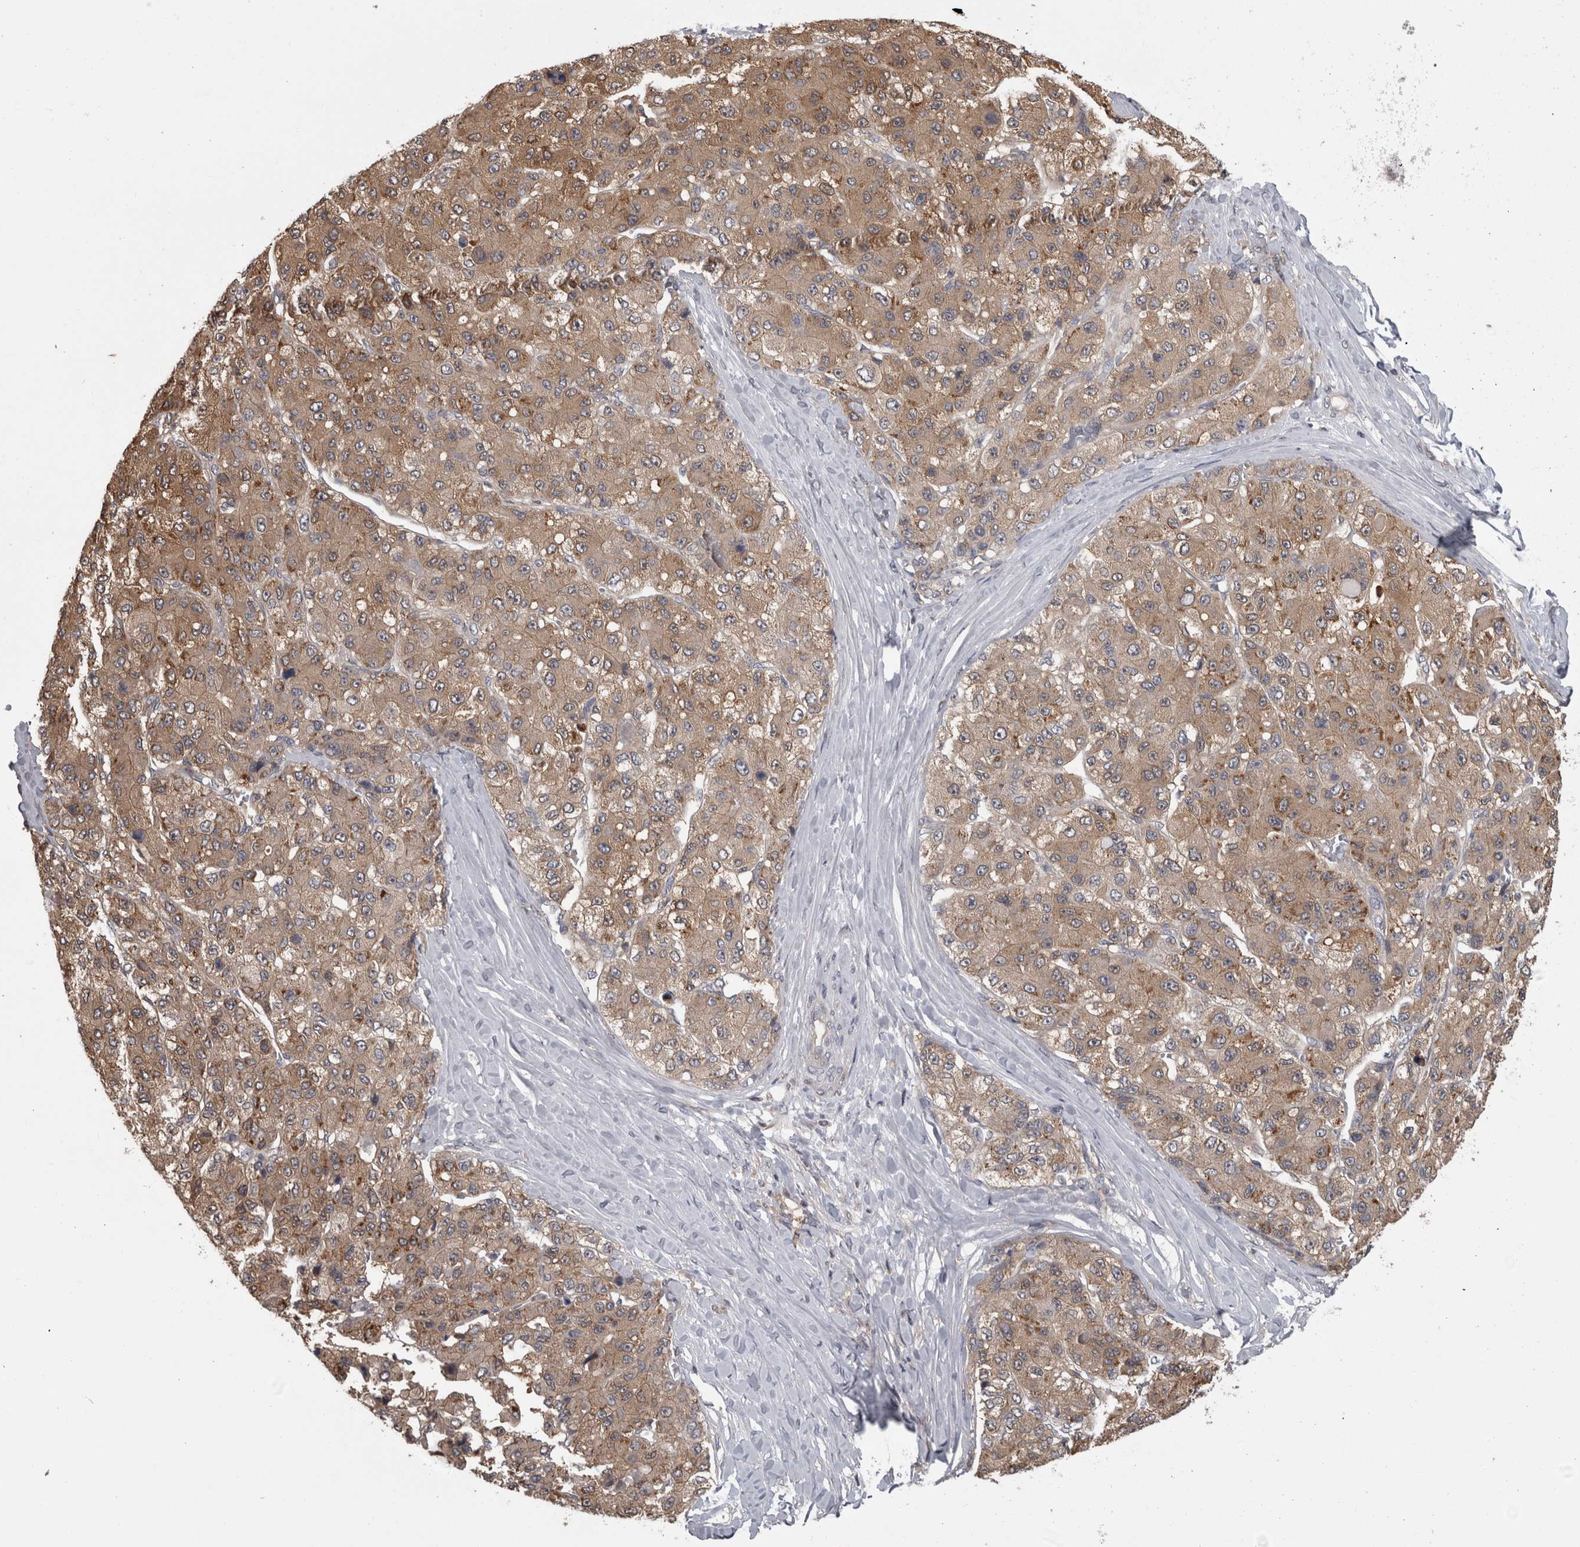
{"staining": {"intensity": "weak", "quantity": ">75%", "location": "cytoplasmic/membranous"}, "tissue": "liver cancer", "cell_type": "Tumor cells", "image_type": "cancer", "snomed": [{"axis": "morphology", "description": "Carcinoma, Hepatocellular, NOS"}, {"axis": "topography", "description": "Liver"}], "caption": "IHC histopathology image of neoplastic tissue: human liver hepatocellular carcinoma stained using immunohistochemistry (IHC) shows low levels of weak protein expression localized specifically in the cytoplasmic/membranous of tumor cells, appearing as a cytoplasmic/membranous brown color.", "gene": "APRT", "patient": {"sex": "male", "age": 80}}